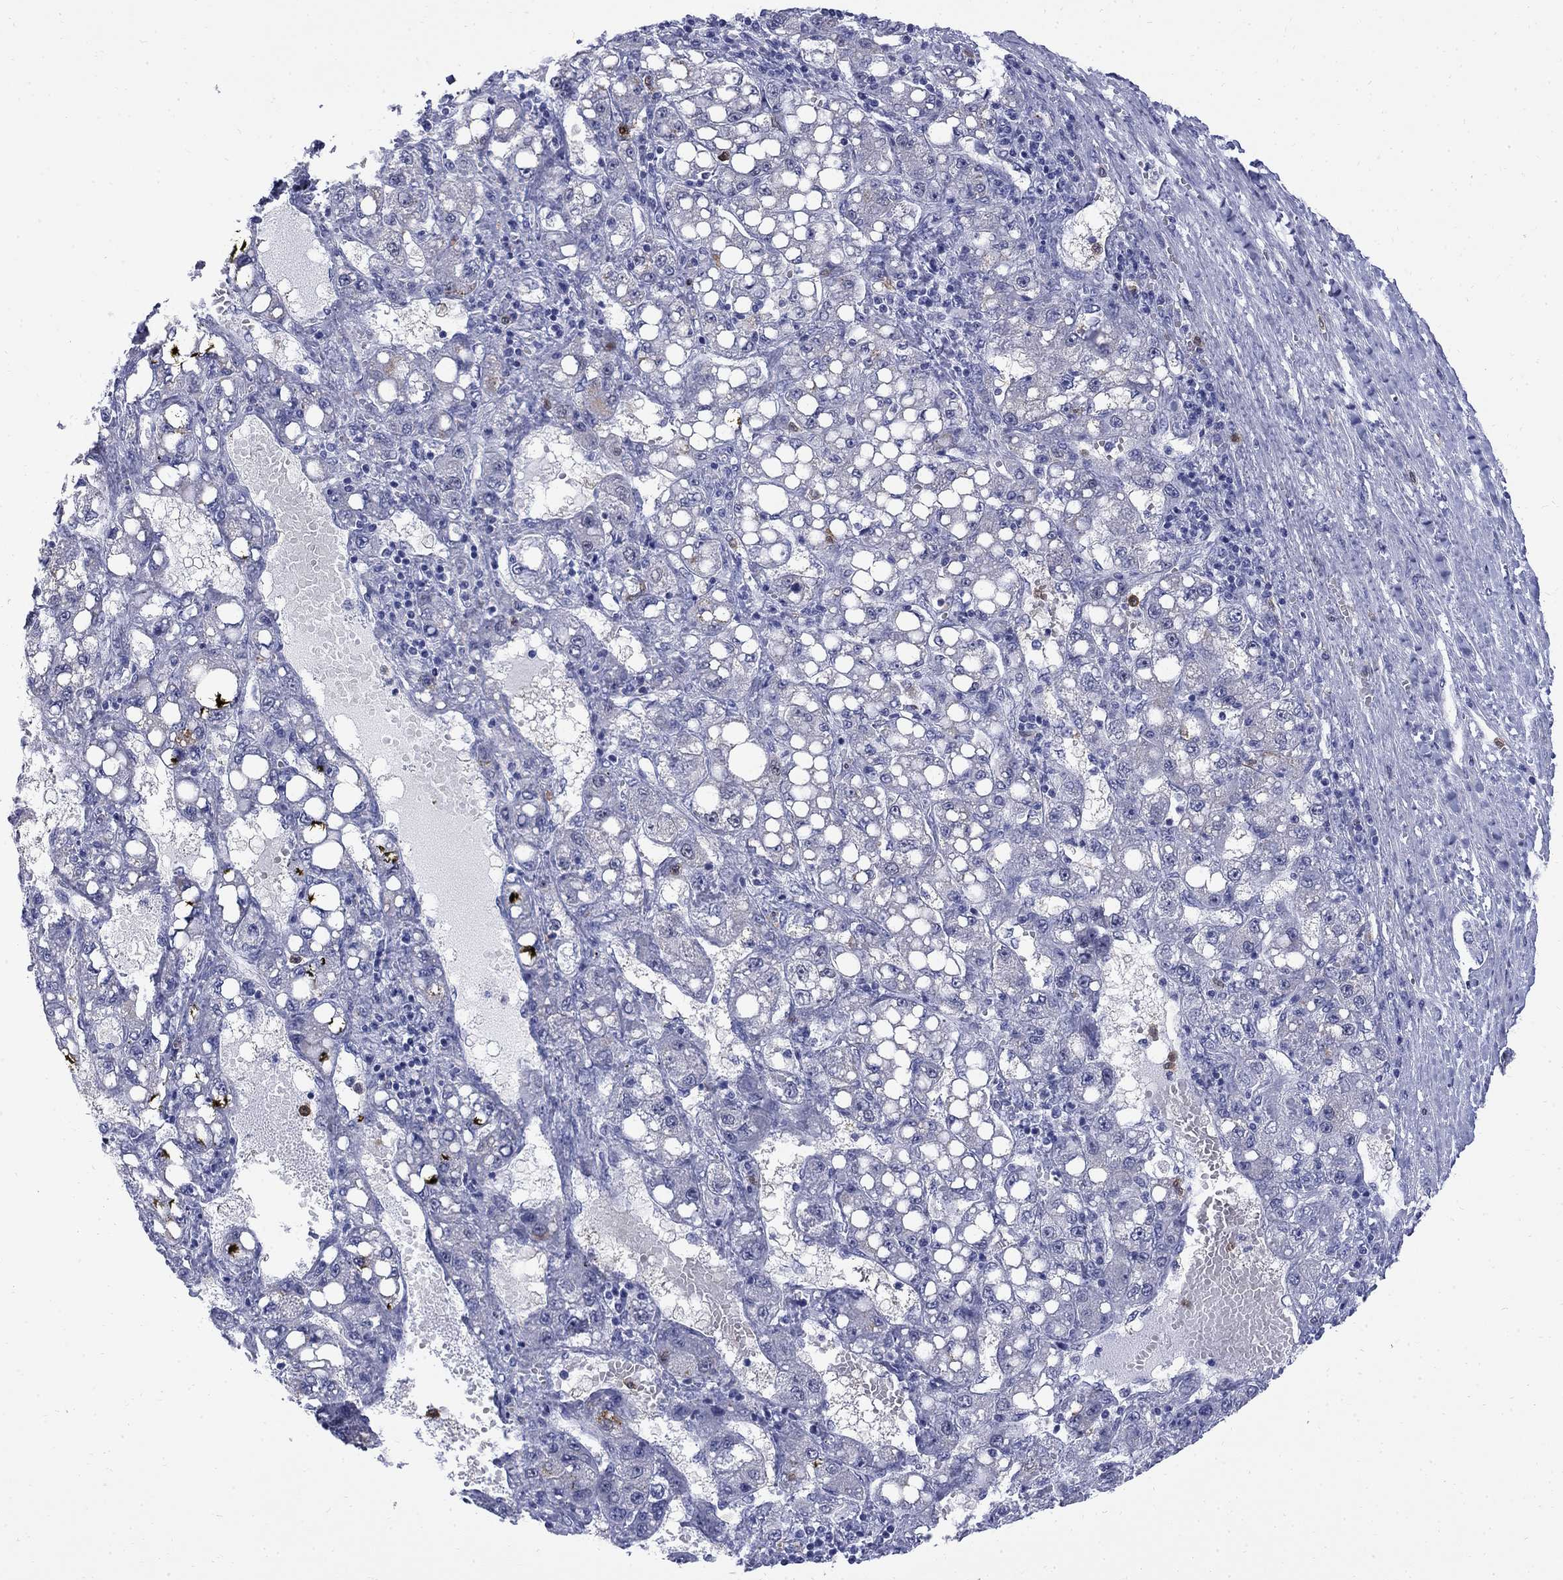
{"staining": {"intensity": "negative", "quantity": "none", "location": "none"}, "tissue": "liver cancer", "cell_type": "Tumor cells", "image_type": "cancer", "snomed": [{"axis": "morphology", "description": "Carcinoma, Hepatocellular, NOS"}, {"axis": "topography", "description": "Liver"}], "caption": "This is an immunohistochemistry micrograph of human liver cancer (hepatocellular carcinoma). There is no positivity in tumor cells.", "gene": "SERPINB2", "patient": {"sex": "female", "age": 65}}